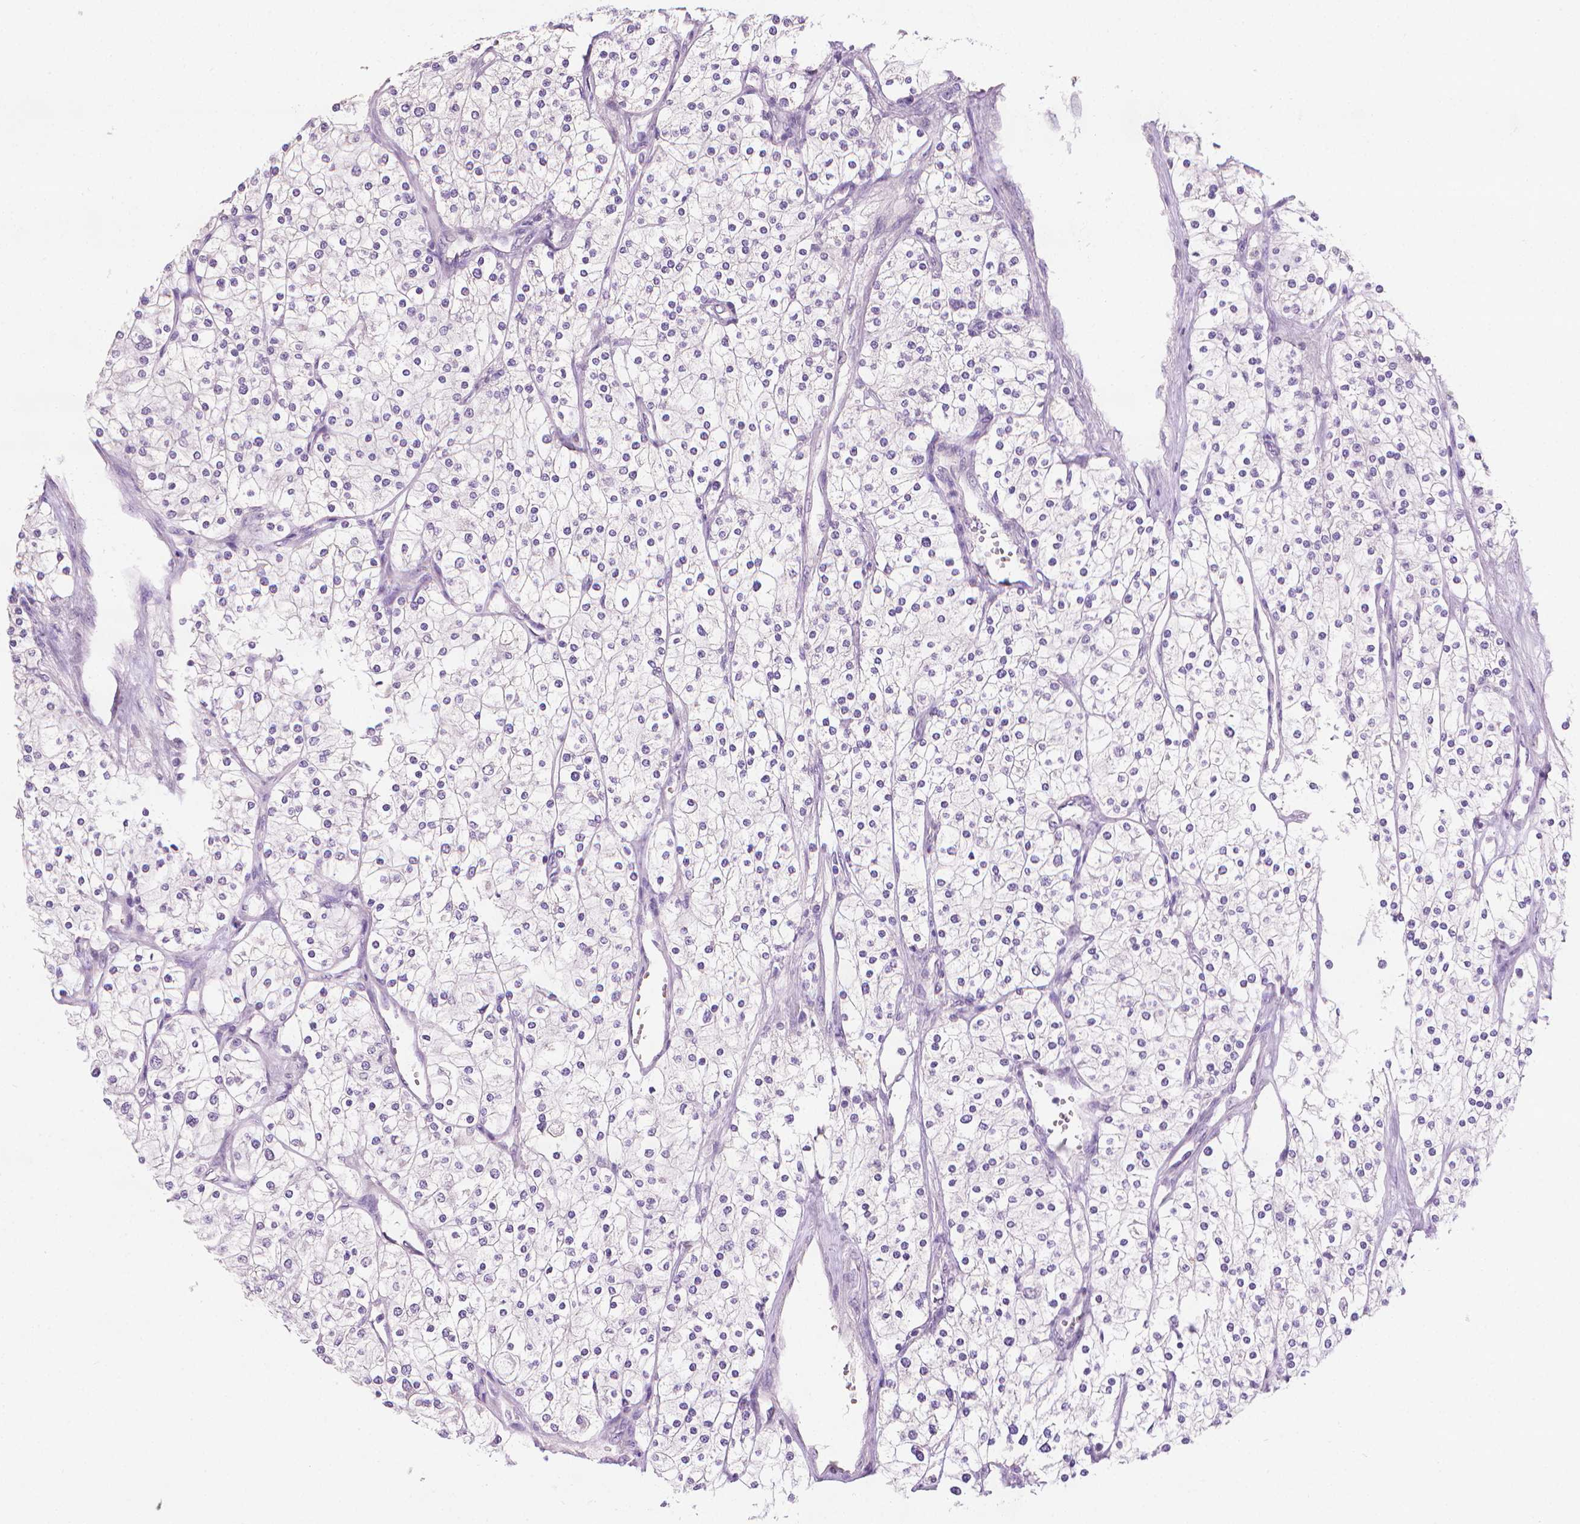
{"staining": {"intensity": "negative", "quantity": "none", "location": "none"}, "tissue": "renal cancer", "cell_type": "Tumor cells", "image_type": "cancer", "snomed": [{"axis": "morphology", "description": "Adenocarcinoma, NOS"}, {"axis": "topography", "description": "Kidney"}], "caption": "The immunohistochemistry (IHC) image has no significant positivity in tumor cells of renal cancer (adenocarcinoma) tissue. (DAB immunohistochemistry (IHC) visualized using brightfield microscopy, high magnification).", "gene": "FASN", "patient": {"sex": "male", "age": 80}}